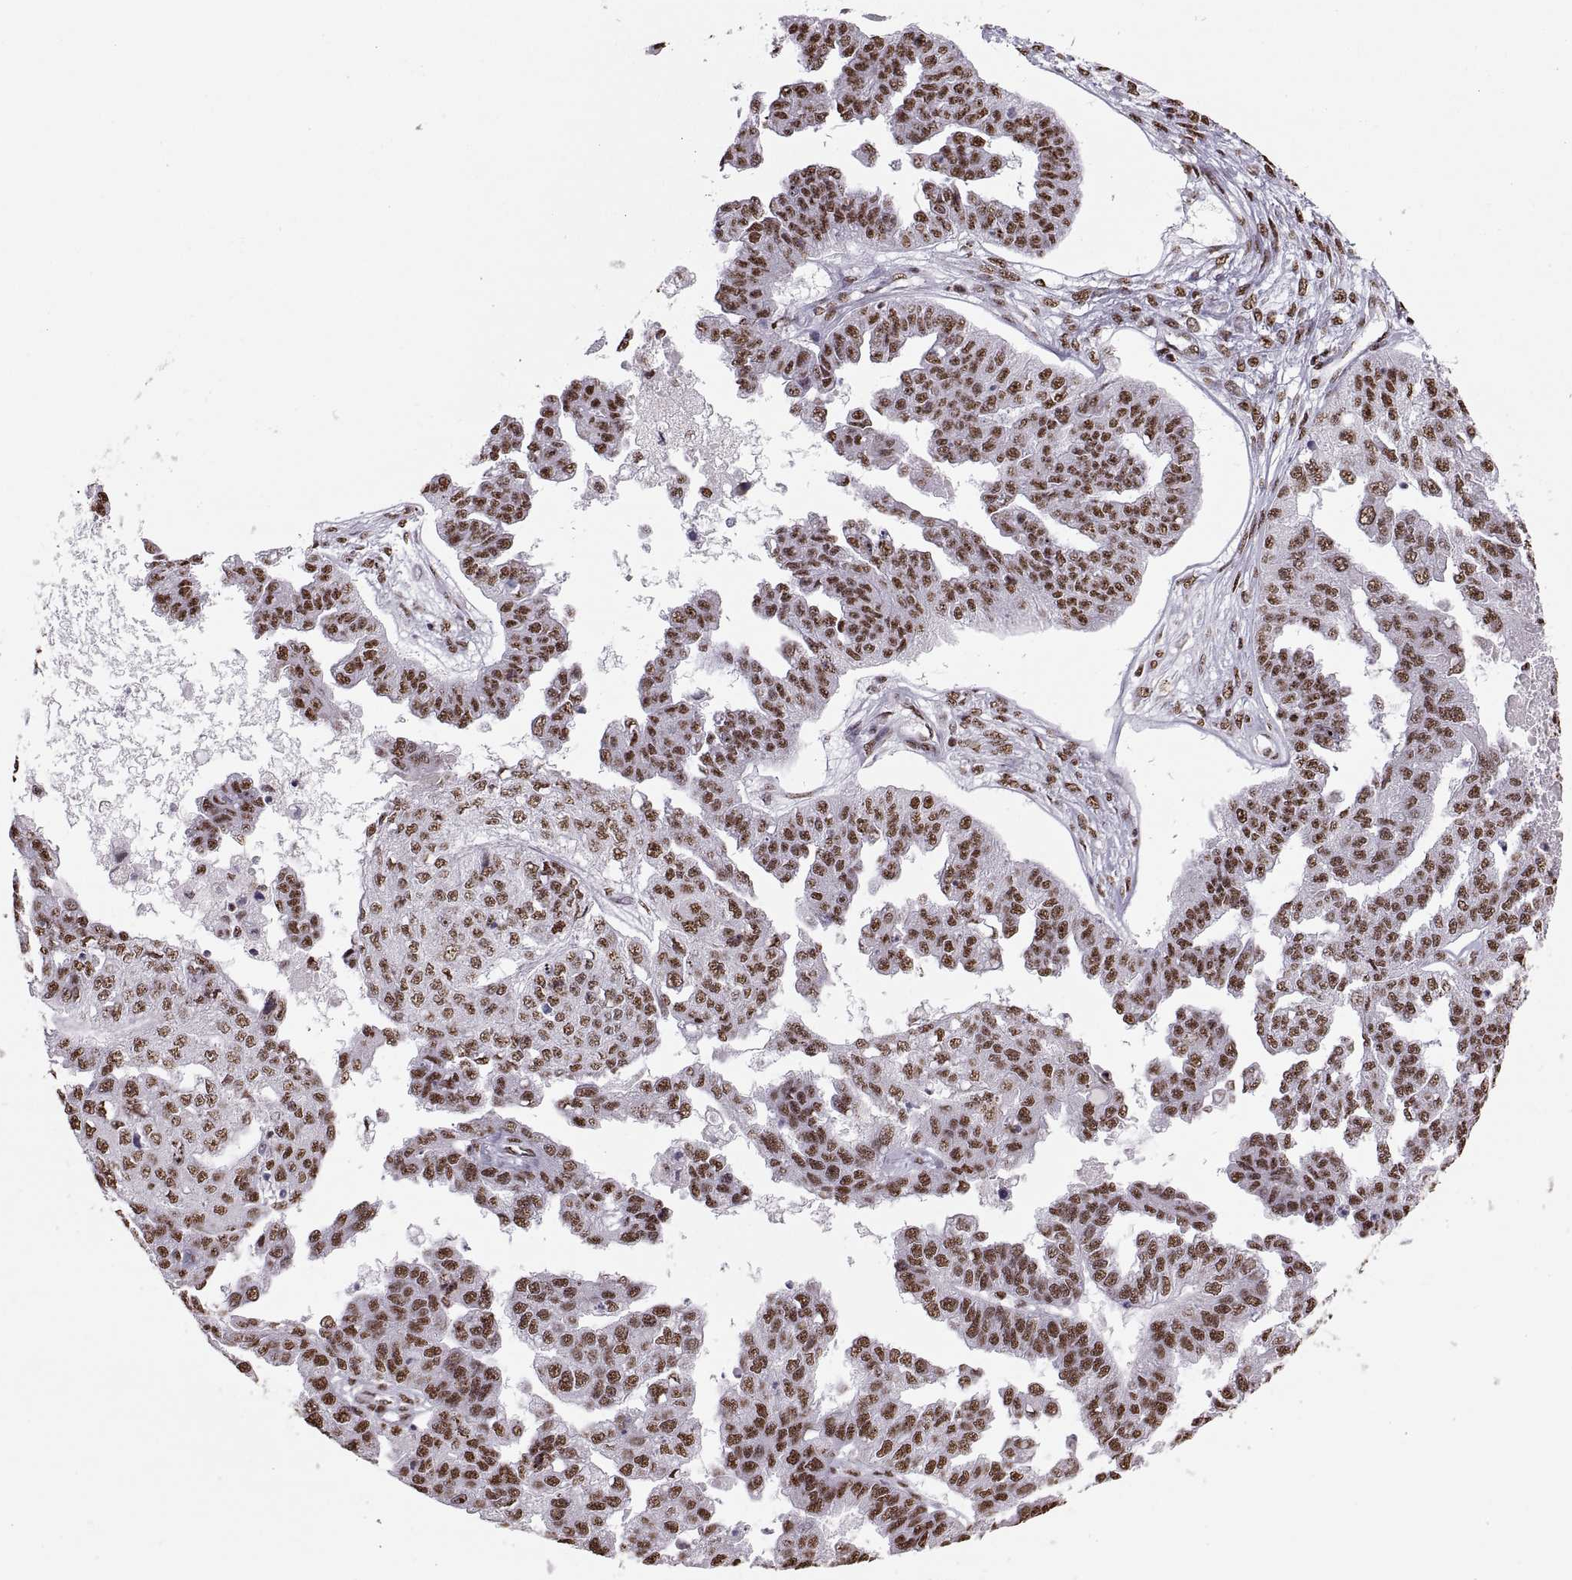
{"staining": {"intensity": "strong", "quantity": "25%-75%", "location": "nuclear"}, "tissue": "ovarian cancer", "cell_type": "Tumor cells", "image_type": "cancer", "snomed": [{"axis": "morphology", "description": "Cystadenocarcinoma, serous, NOS"}, {"axis": "topography", "description": "Ovary"}], "caption": "A high amount of strong nuclear positivity is present in about 25%-75% of tumor cells in ovarian cancer tissue. (Brightfield microscopy of DAB IHC at high magnification).", "gene": "SNAI1", "patient": {"sex": "female", "age": 58}}